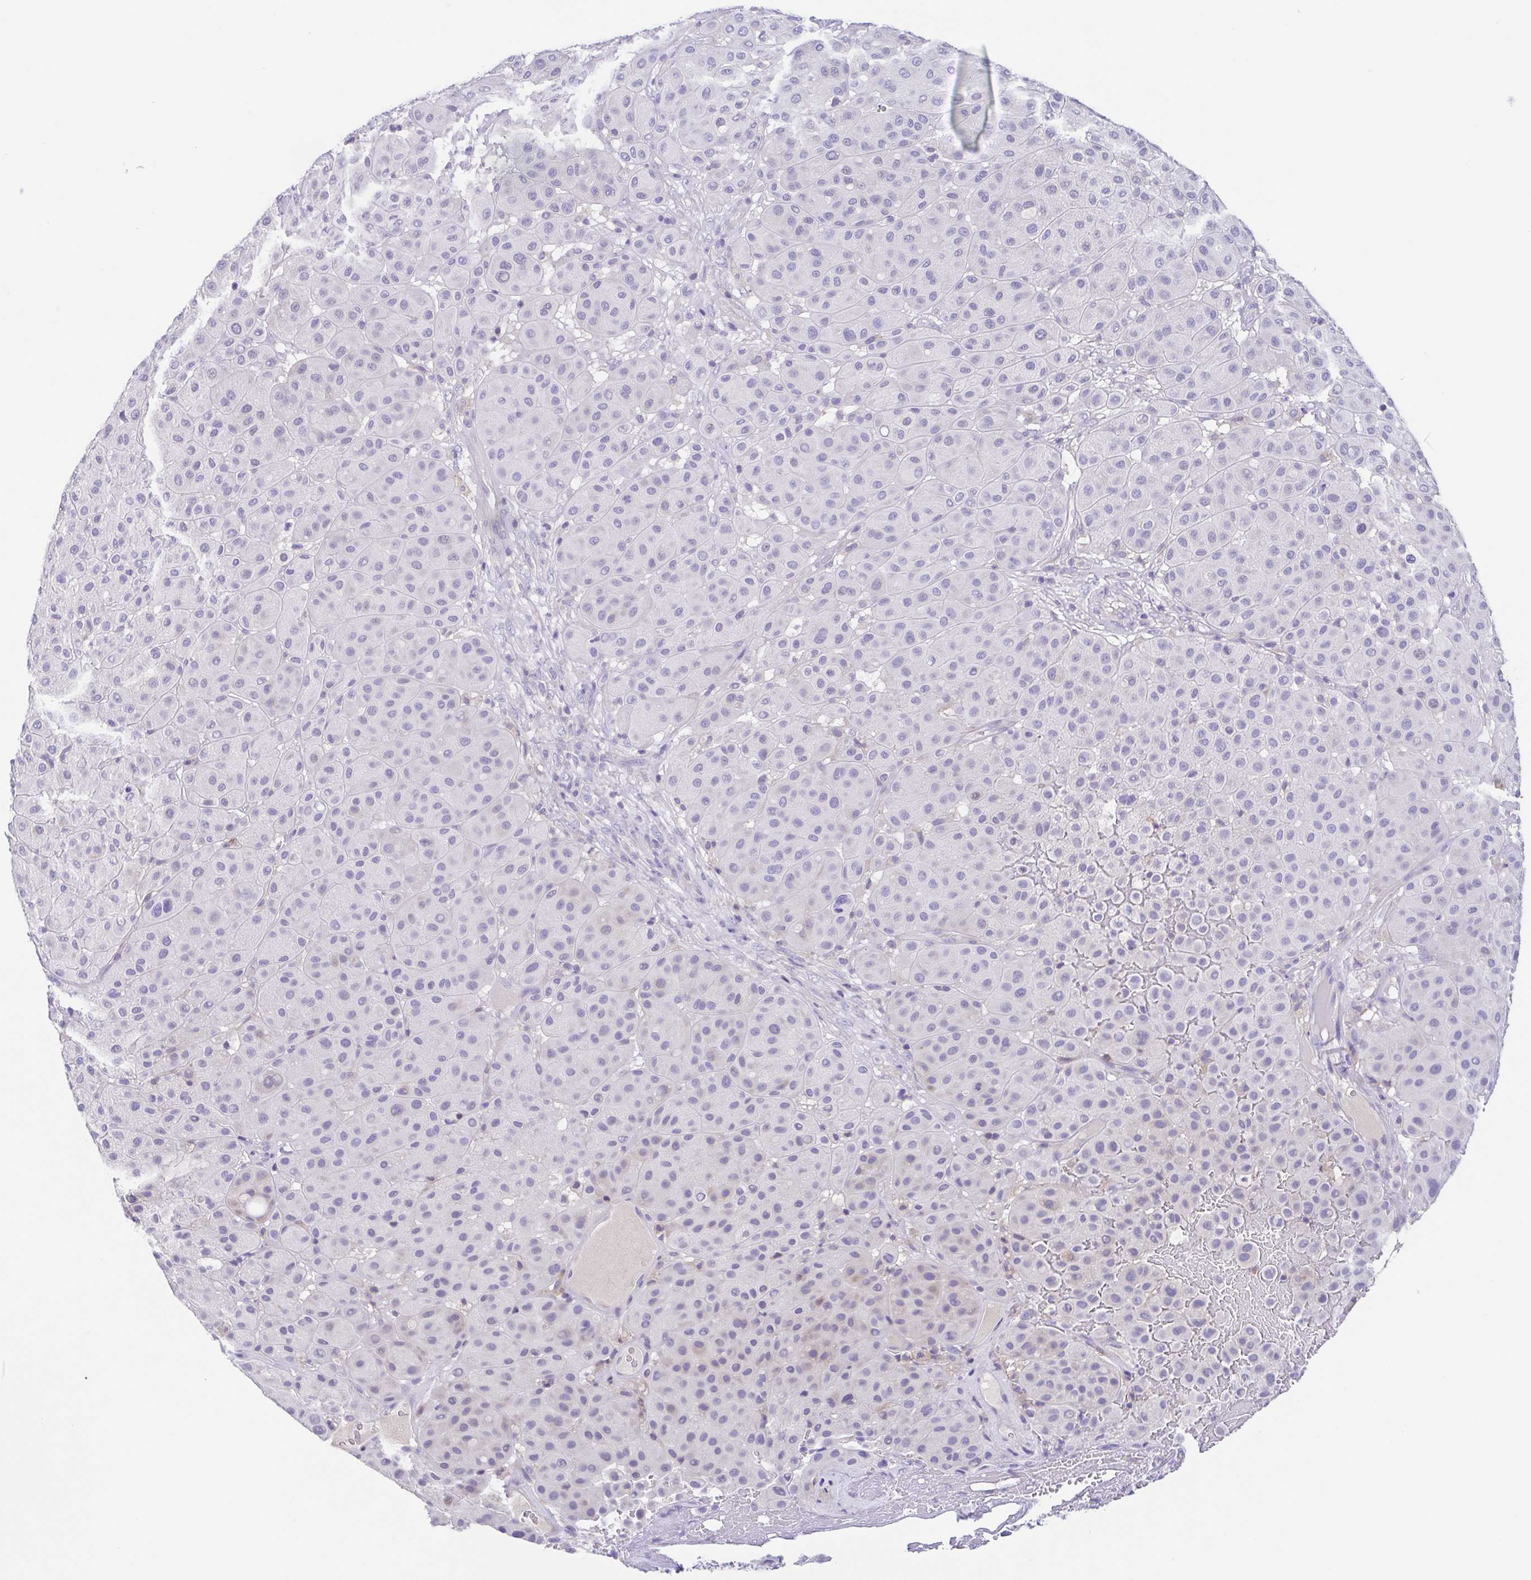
{"staining": {"intensity": "negative", "quantity": "none", "location": "none"}, "tissue": "melanoma", "cell_type": "Tumor cells", "image_type": "cancer", "snomed": [{"axis": "morphology", "description": "Malignant melanoma, Metastatic site"}, {"axis": "topography", "description": "Smooth muscle"}], "caption": "IHC of malignant melanoma (metastatic site) demonstrates no positivity in tumor cells. (Stains: DAB (3,3'-diaminobenzidine) immunohistochemistry (IHC) with hematoxylin counter stain, Microscopy: brightfield microscopy at high magnification).", "gene": "ARPP21", "patient": {"sex": "male", "age": 41}}